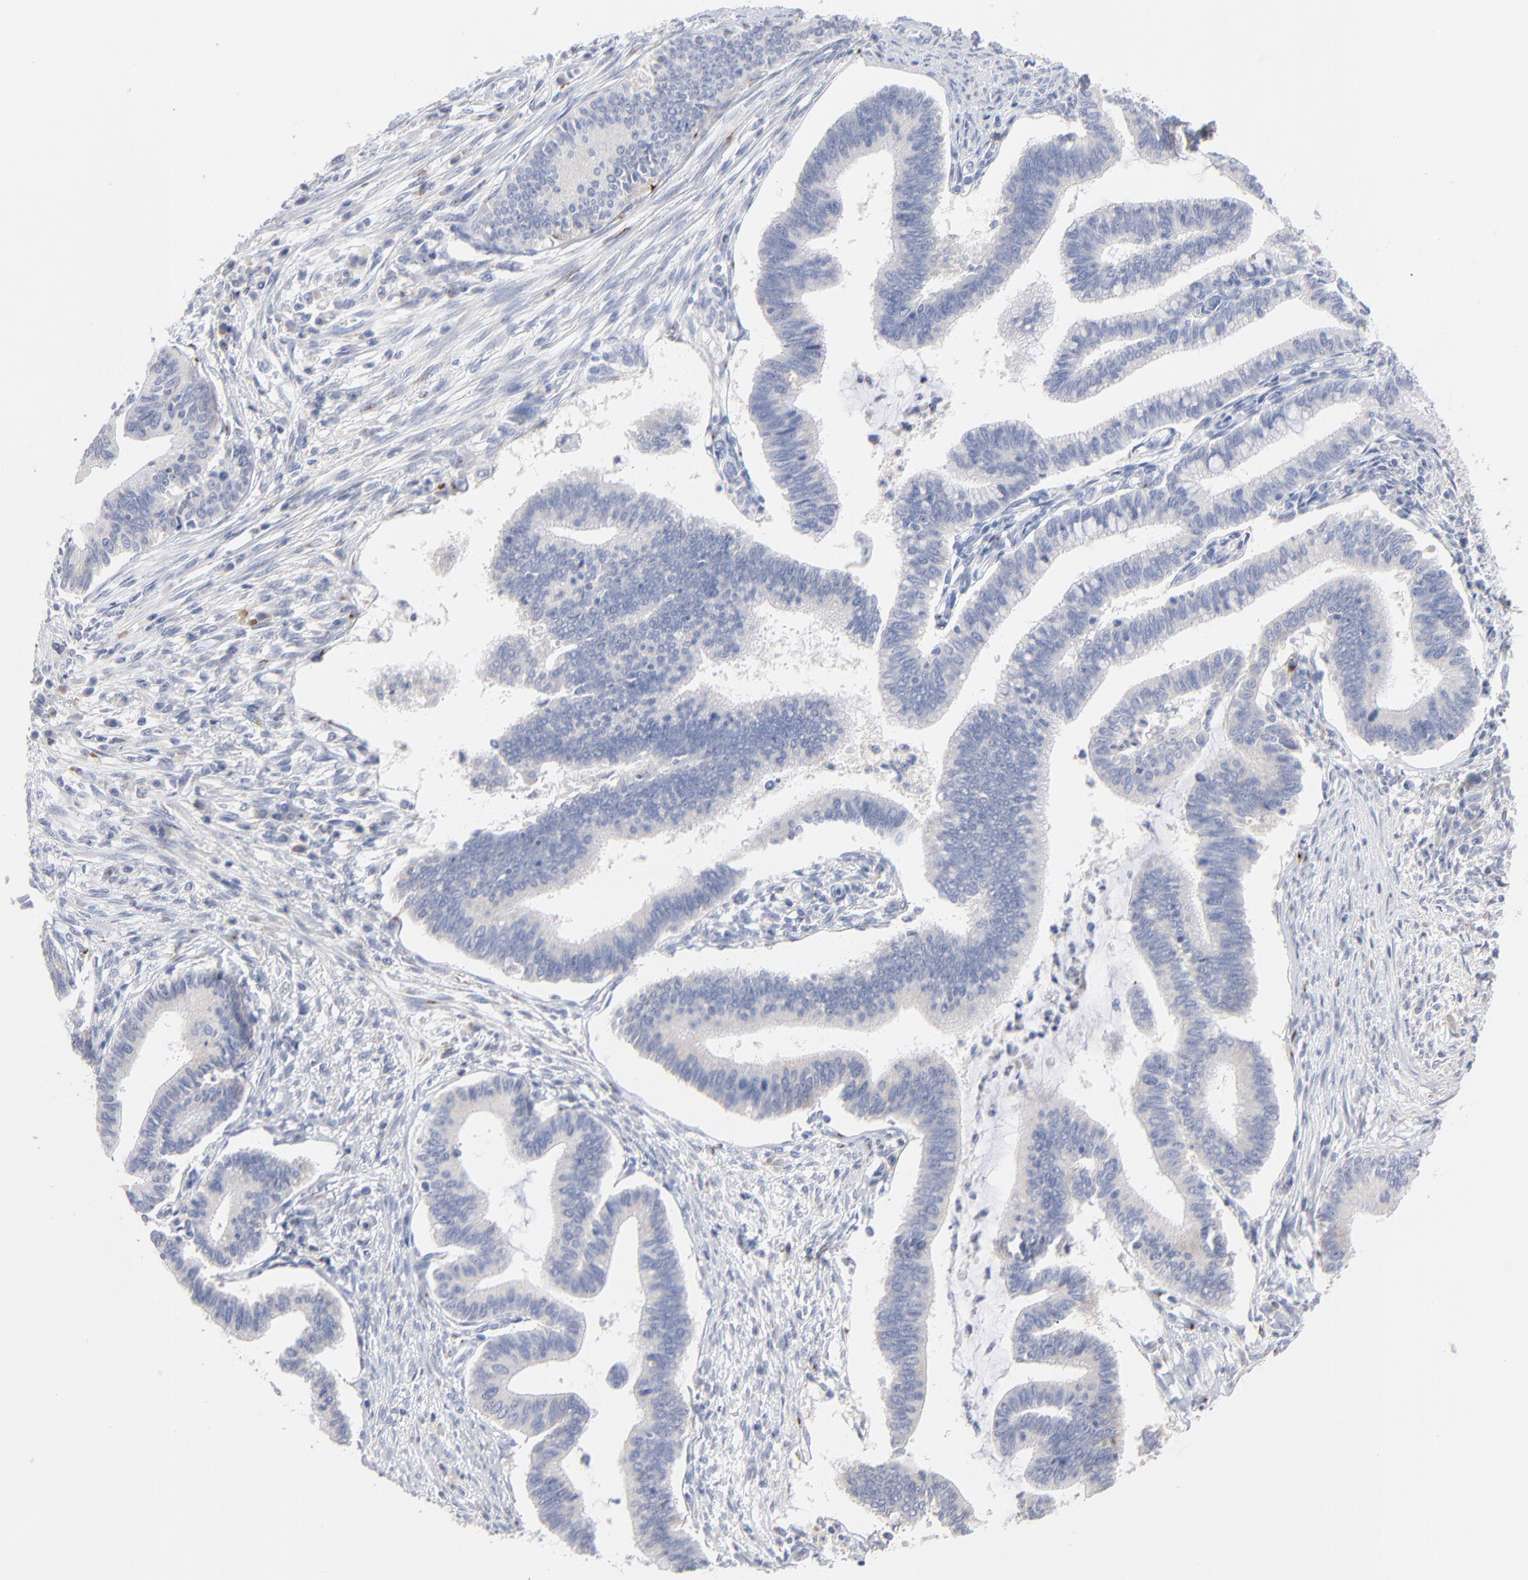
{"staining": {"intensity": "negative", "quantity": "none", "location": "none"}, "tissue": "cervical cancer", "cell_type": "Tumor cells", "image_type": "cancer", "snomed": [{"axis": "morphology", "description": "Adenocarcinoma, NOS"}, {"axis": "topography", "description": "Cervix"}], "caption": "Immunohistochemistry (IHC) photomicrograph of neoplastic tissue: cervical cancer (adenocarcinoma) stained with DAB (3,3'-diaminobenzidine) reveals no significant protein positivity in tumor cells. (IHC, brightfield microscopy, high magnification).", "gene": "F12", "patient": {"sex": "female", "age": 36}}